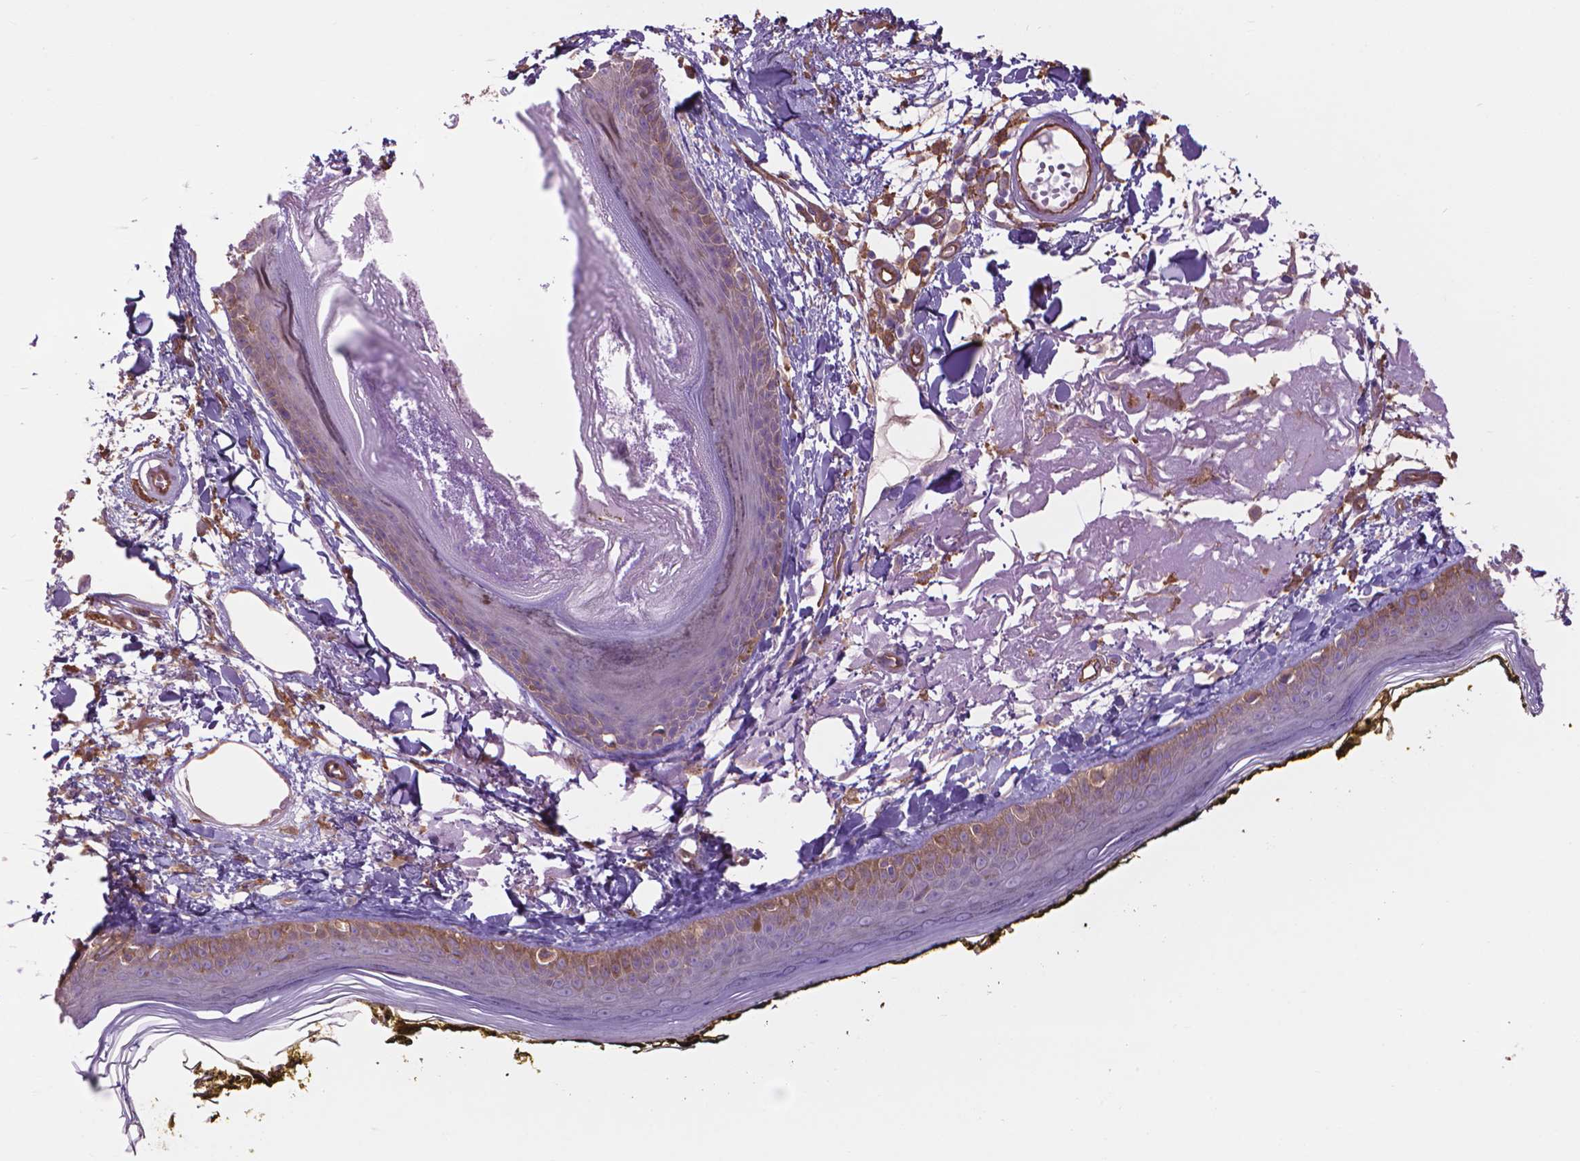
{"staining": {"intensity": "weak", "quantity": ">75%", "location": "cytoplasmic/membranous"}, "tissue": "skin", "cell_type": "Fibroblasts", "image_type": "normal", "snomed": [{"axis": "morphology", "description": "Normal tissue, NOS"}, {"axis": "topography", "description": "Skin"}], "caption": "Weak cytoplasmic/membranous expression for a protein is appreciated in about >75% of fibroblasts of normal skin using IHC.", "gene": "CORO1B", "patient": {"sex": "male", "age": 76}}